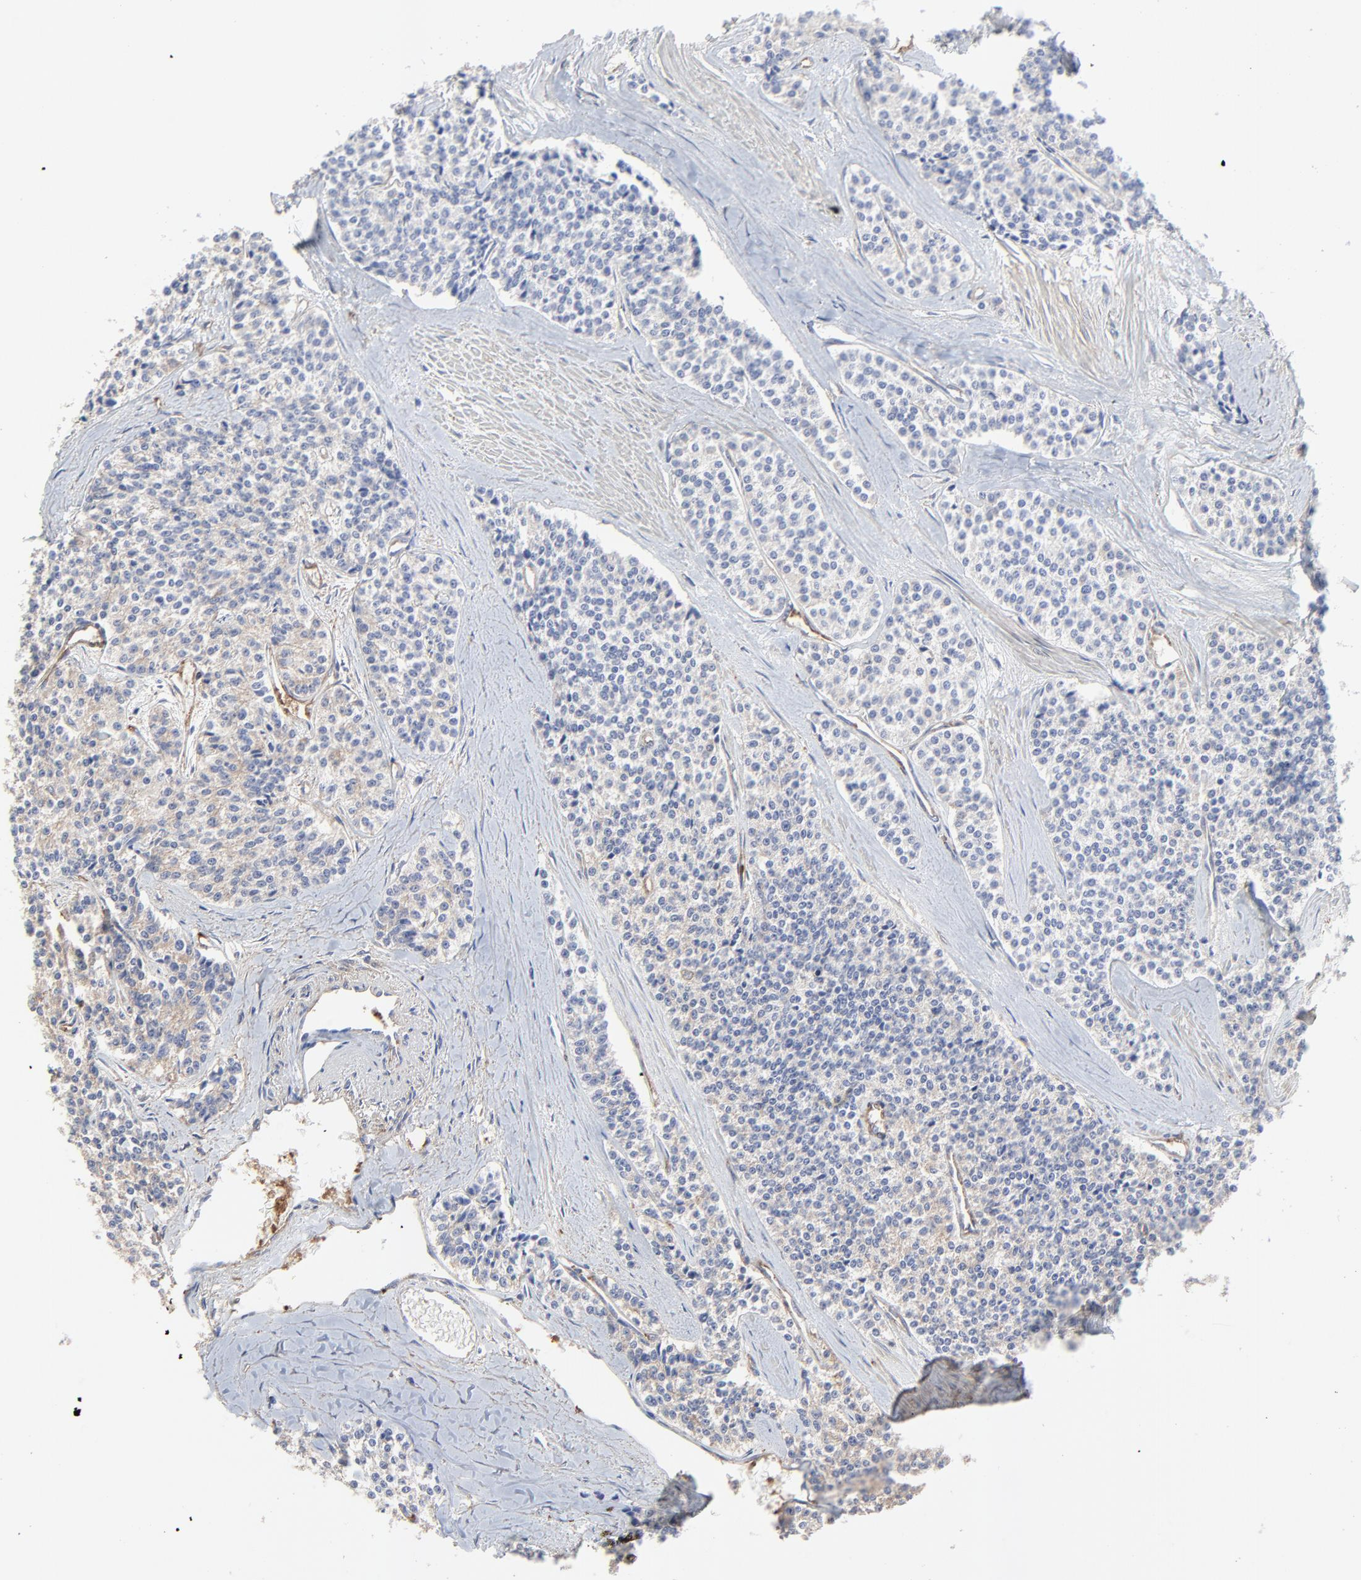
{"staining": {"intensity": "weak", "quantity": "<25%", "location": "cytoplasmic/membranous"}, "tissue": "carcinoid", "cell_type": "Tumor cells", "image_type": "cancer", "snomed": [{"axis": "morphology", "description": "Carcinoid, malignant, NOS"}, {"axis": "topography", "description": "Stomach"}], "caption": "Tumor cells show no significant protein positivity in carcinoid.", "gene": "NXF3", "patient": {"sex": "female", "age": 76}}